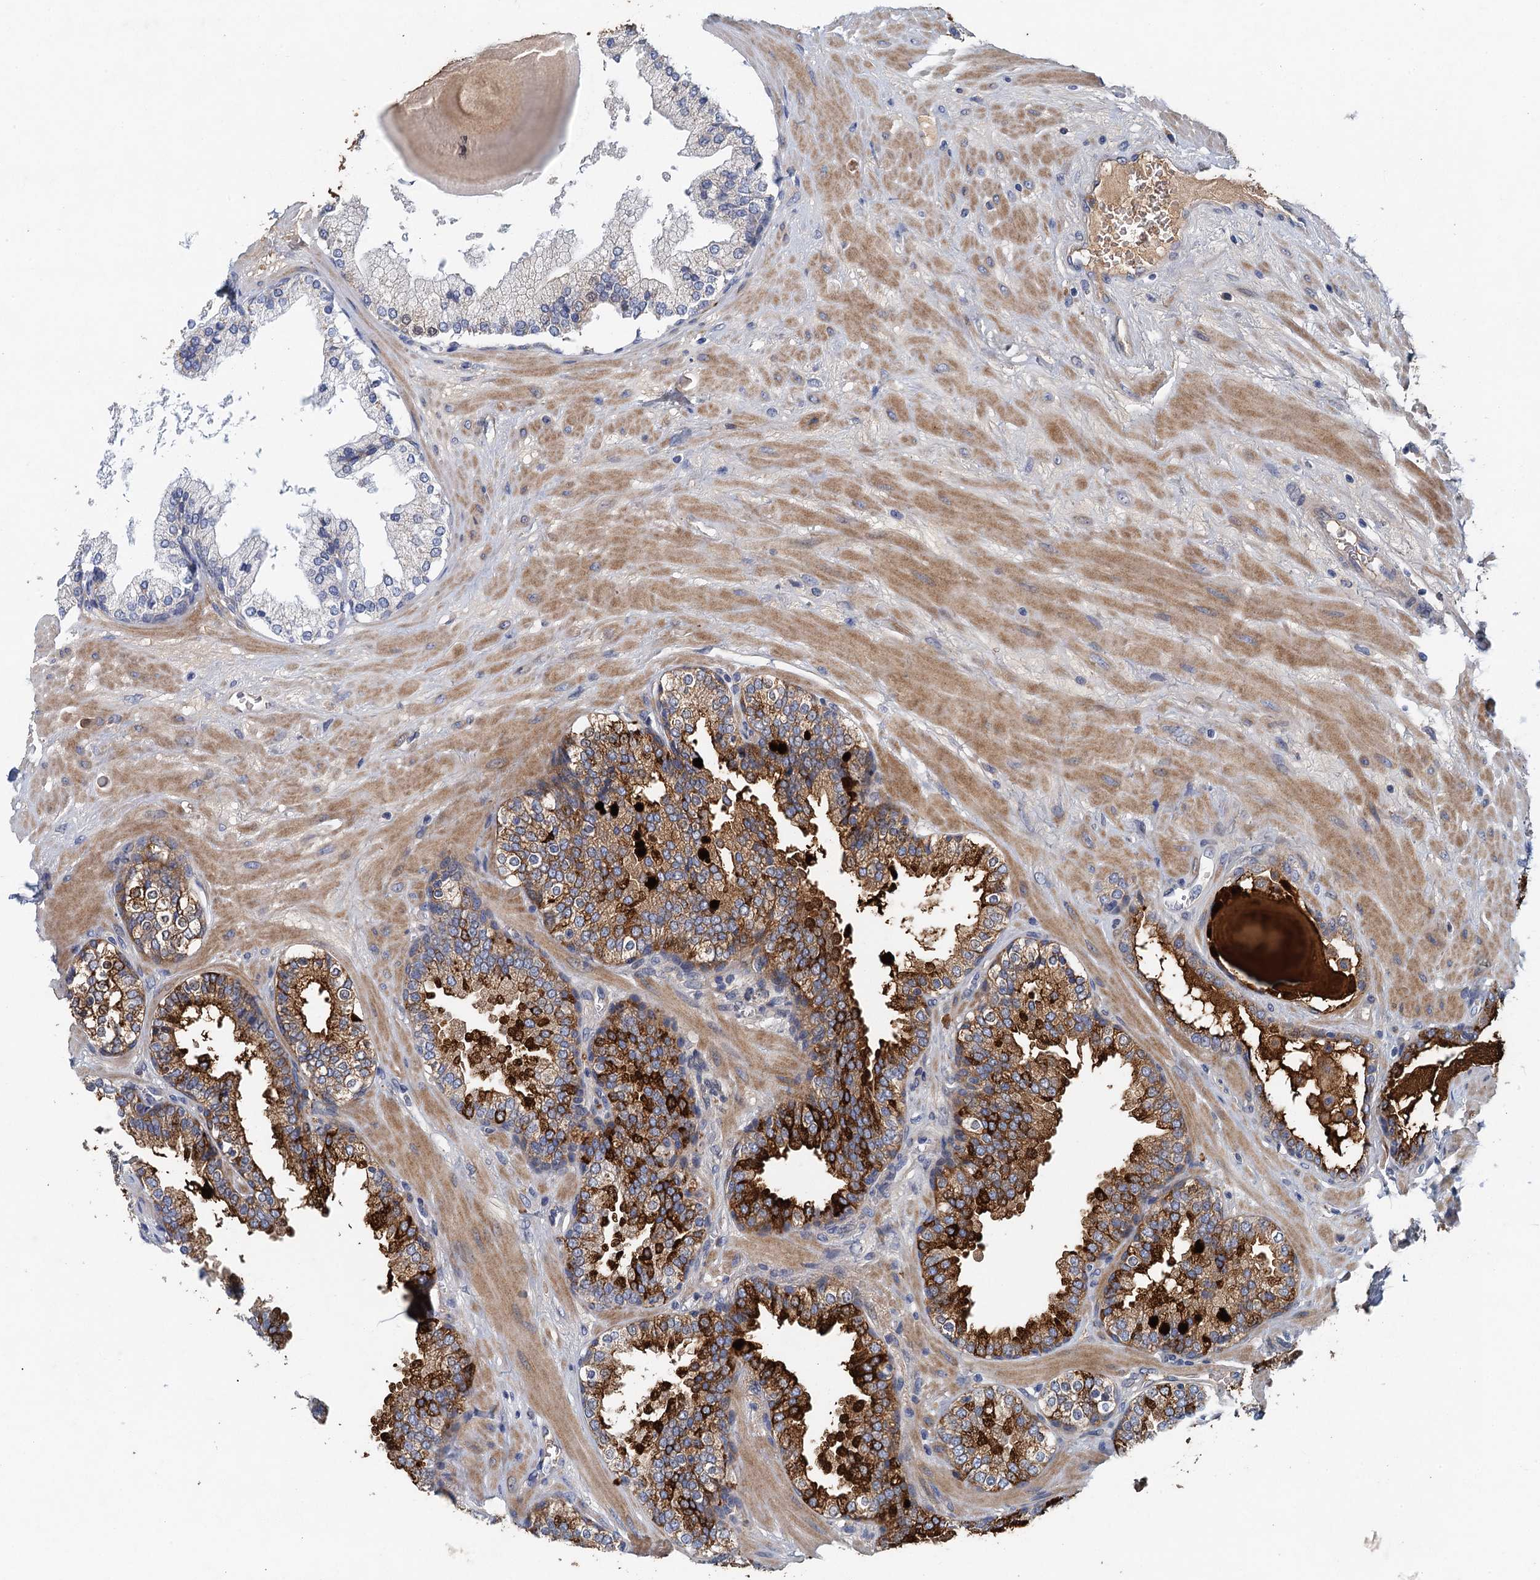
{"staining": {"intensity": "strong", "quantity": "25%-75%", "location": "cytoplasmic/membranous"}, "tissue": "prostate", "cell_type": "Glandular cells", "image_type": "normal", "snomed": [{"axis": "morphology", "description": "Normal tissue, NOS"}, {"axis": "topography", "description": "Prostate"}], "caption": "IHC (DAB) staining of benign human prostate shows strong cytoplasmic/membranous protein expression in approximately 25%-75% of glandular cells.", "gene": "TPCN1", "patient": {"sex": "male", "age": 51}}